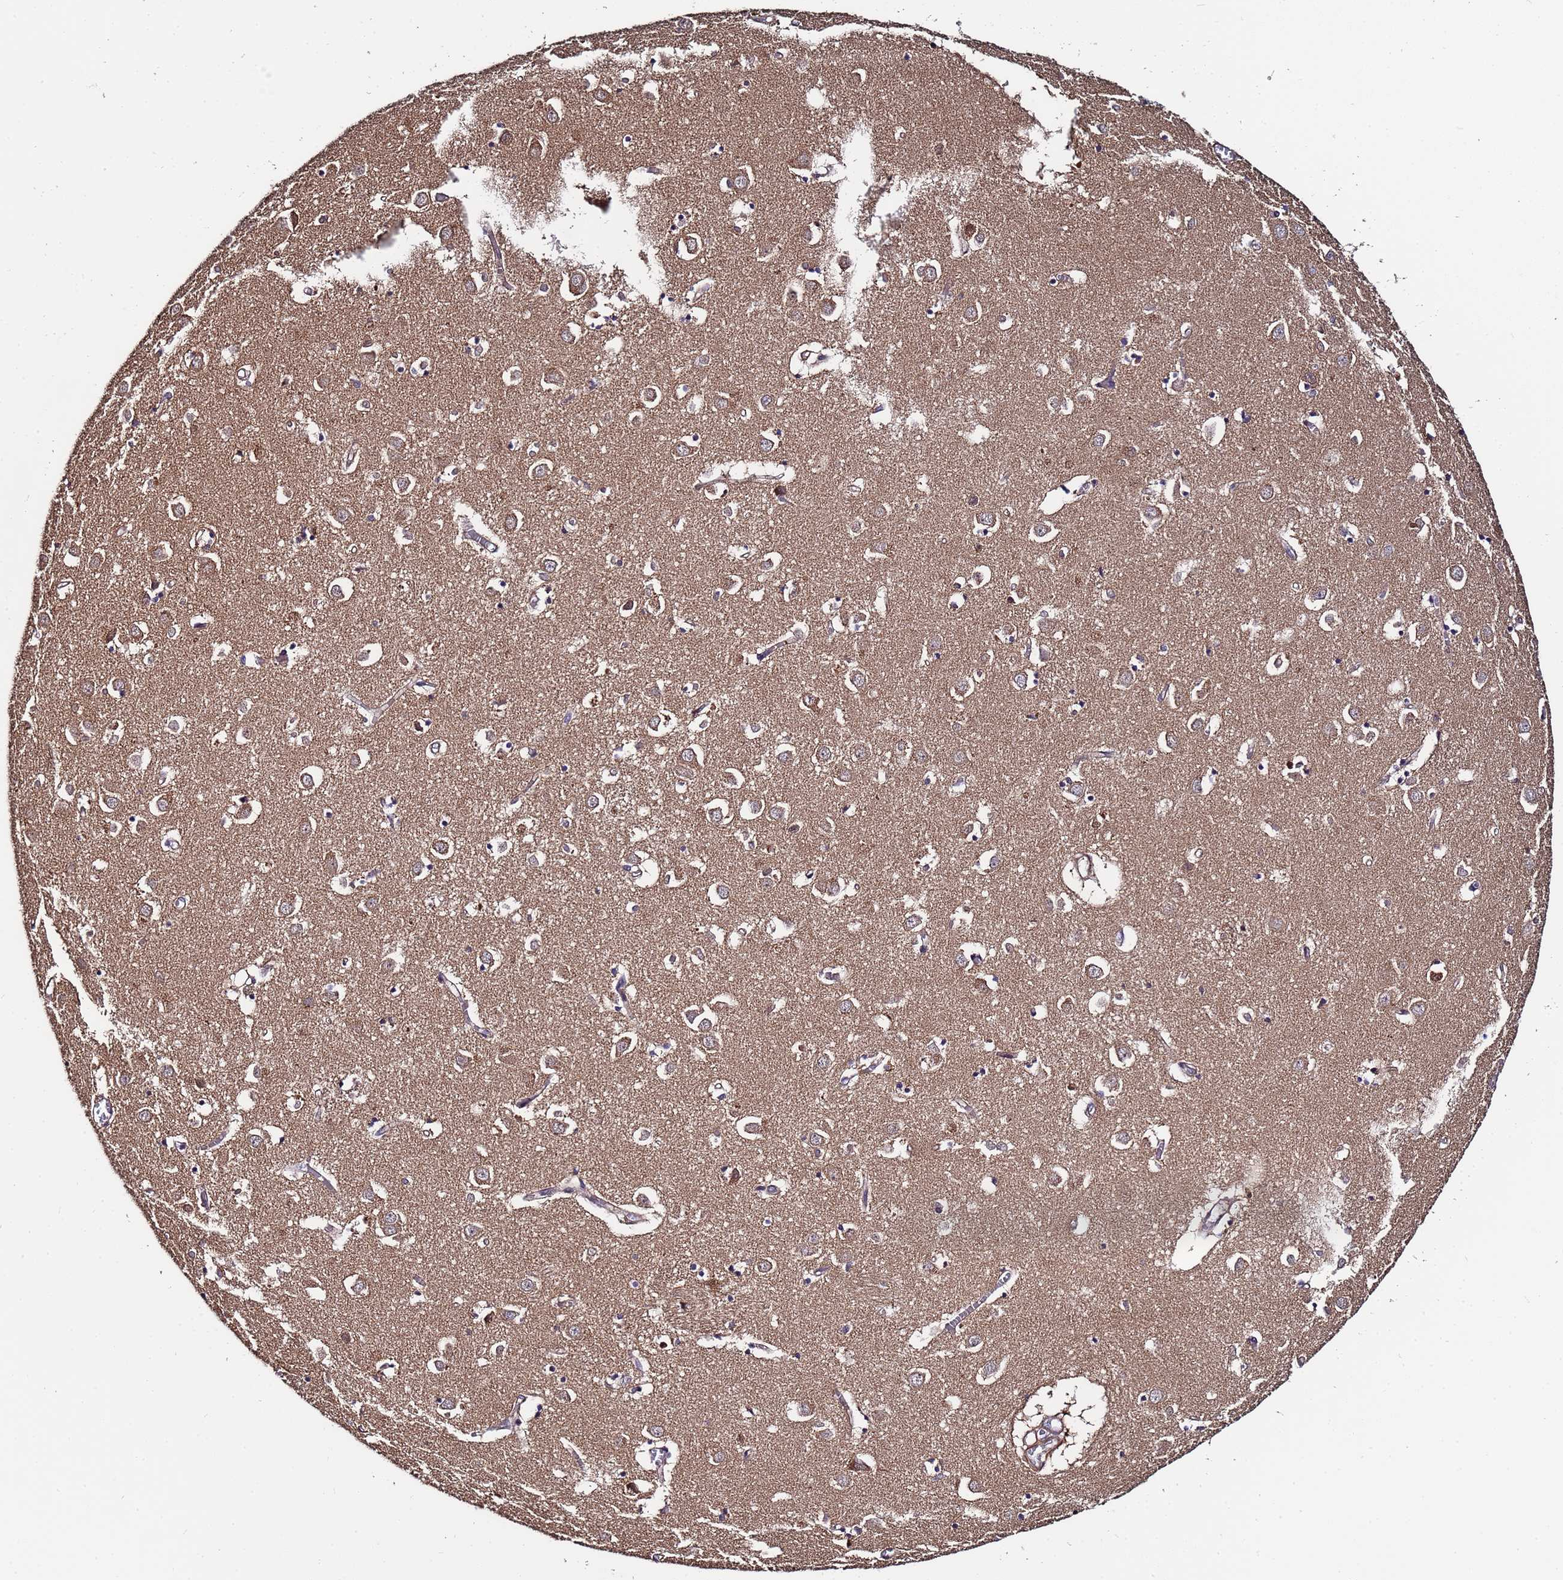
{"staining": {"intensity": "negative", "quantity": "none", "location": "none"}, "tissue": "caudate", "cell_type": "Glial cells", "image_type": "normal", "snomed": [{"axis": "morphology", "description": "Normal tissue, NOS"}, {"axis": "topography", "description": "Lateral ventricle wall"}], "caption": "This is an immunohistochemistry (IHC) micrograph of normal human caudate. There is no expression in glial cells.", "gene": "NAXE", "patient": {"sex": "male", "age": 70}}